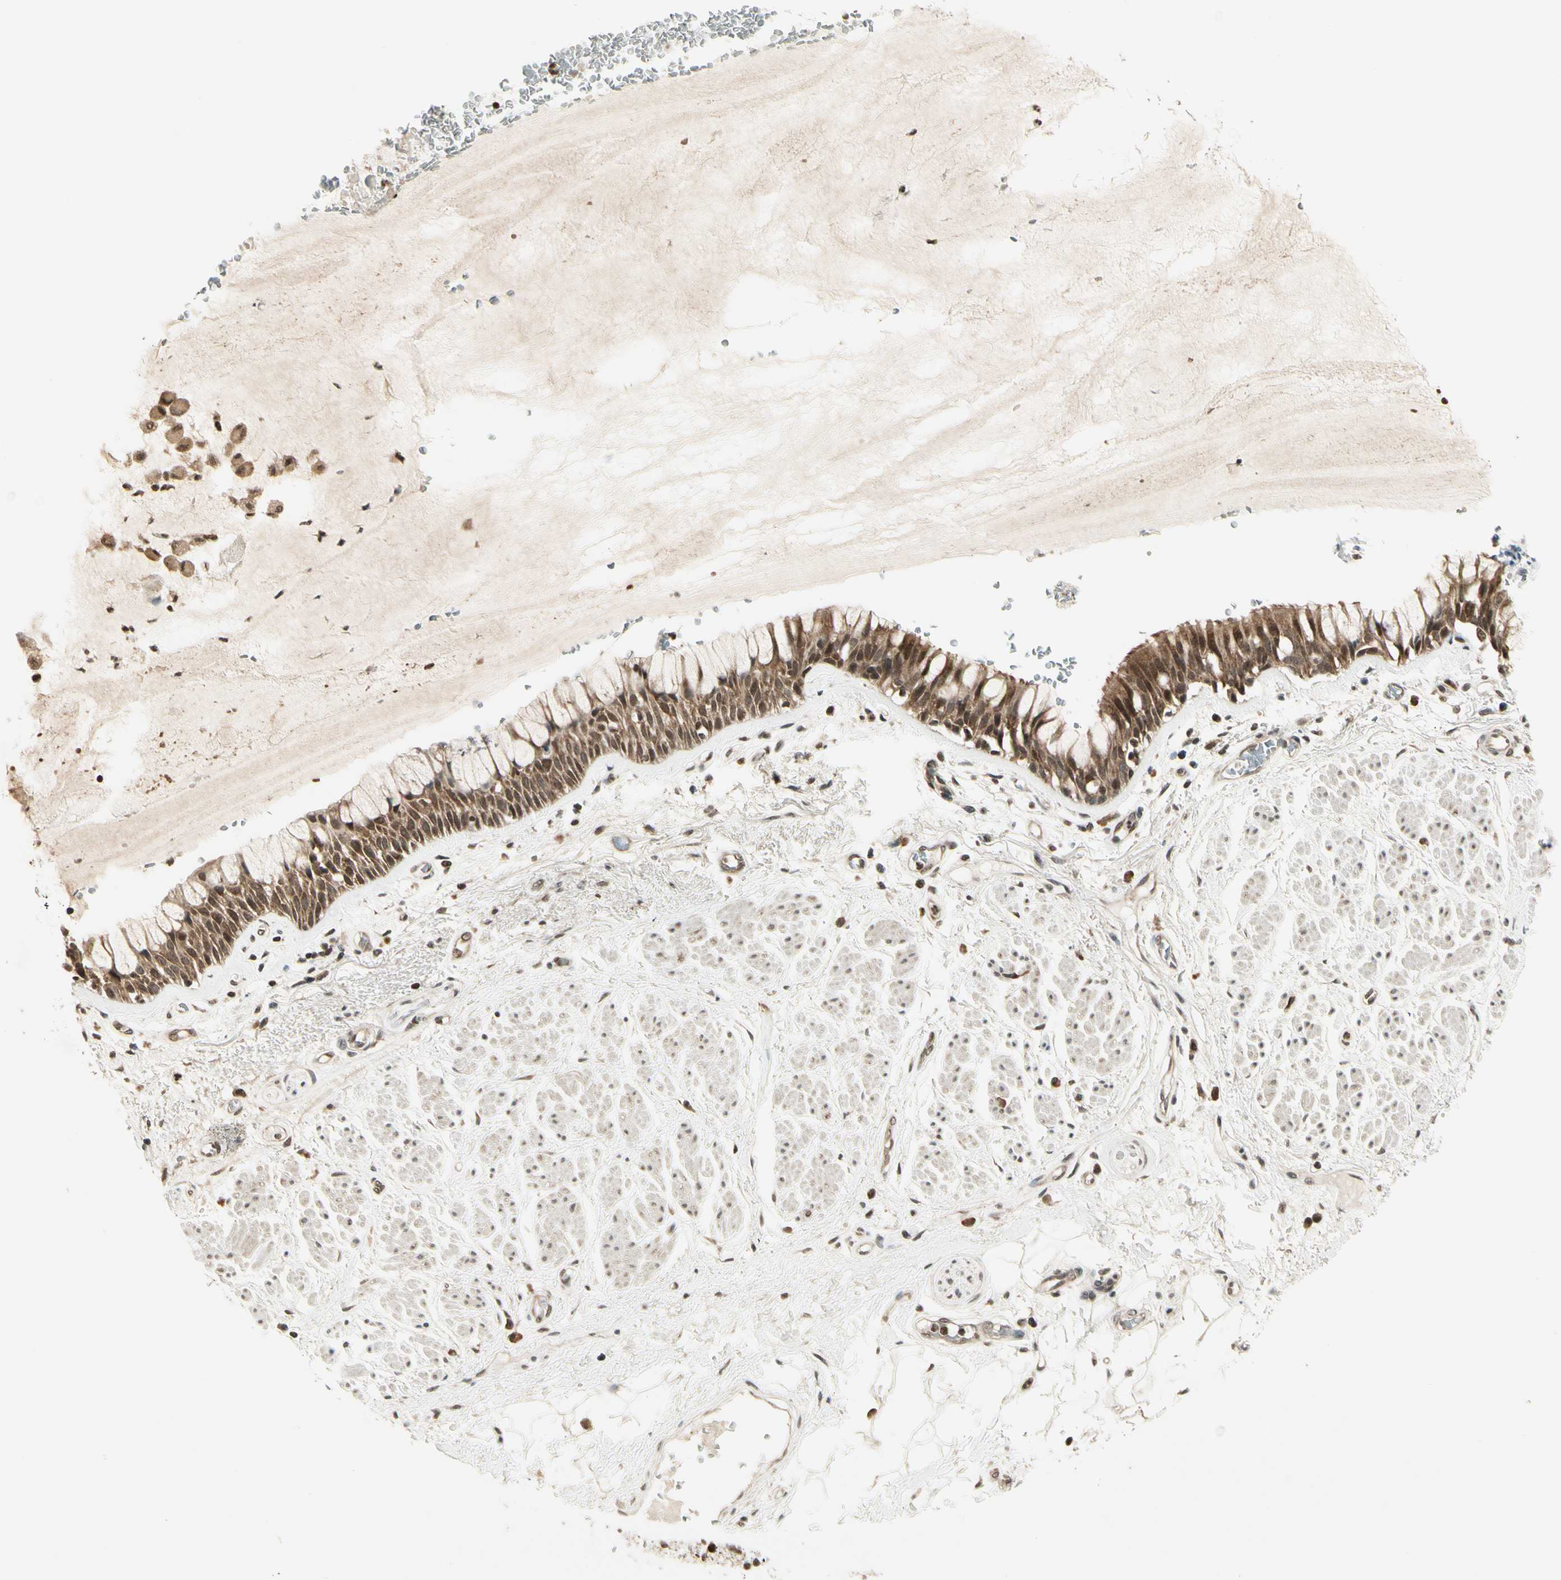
{"staining": {"intensity": "moderate", "quantity": ">75%", "location": "cytoplasmic/membranous,nuclear"}, "tissue": "bronchus", "cell_type": "Respiratory epithelial cells", "image_type": "normal", "snomed": [{"axis": "morphology", "description": "Normal tissue, NOS"}, {"axis": "topography", "description": "Bronchus"}], "caption": "Bronchus stained with immunohistochemistry (IHC) displays moderate cytoplasmic/membranous,nuclear staining in approximately >75% of respiratory epithelial cells.", "gene": "SMN2", "patient": {"sex": "male", "age": 66}}